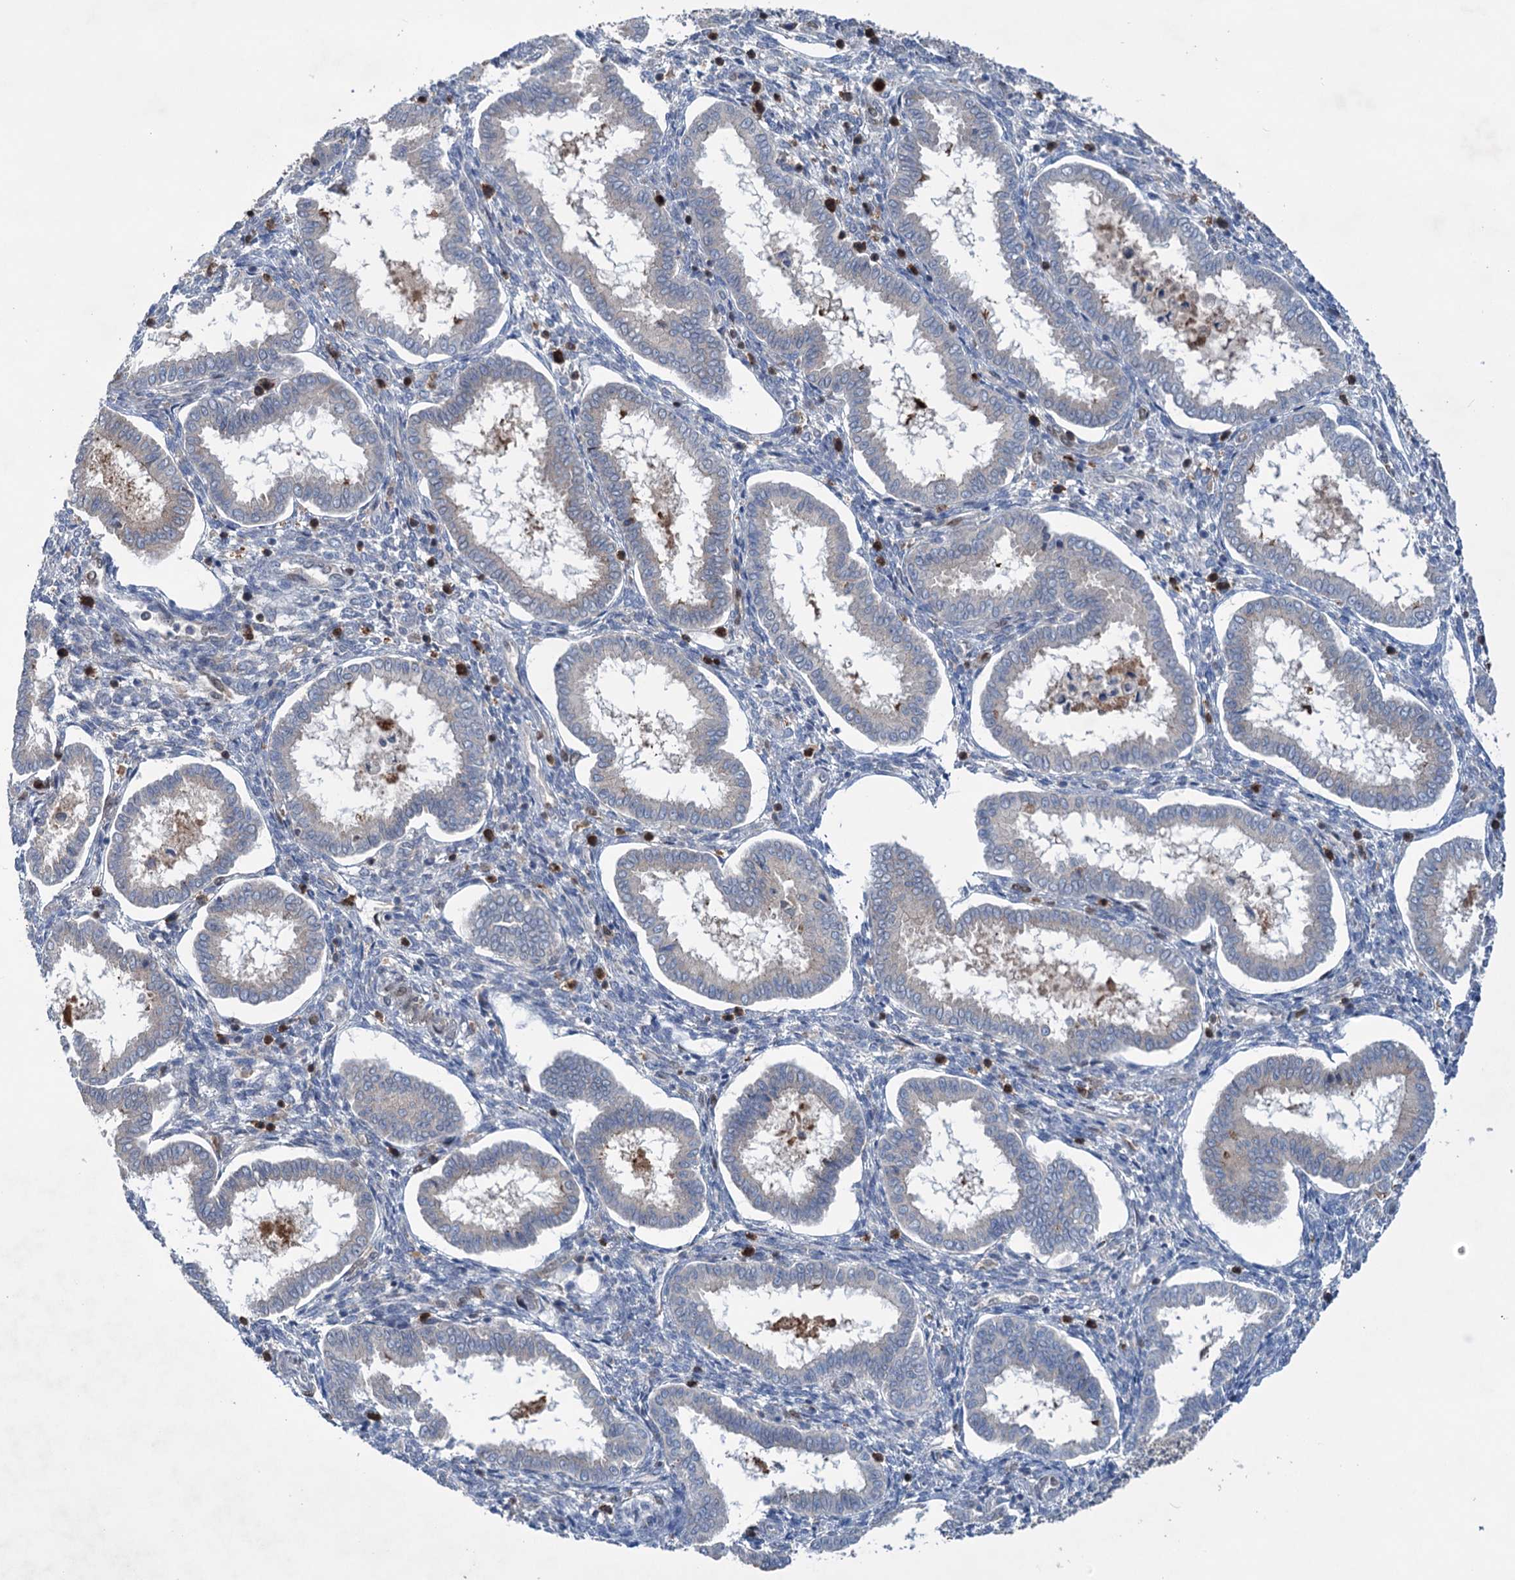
{"staining": {"intensity": "strong", "quantity": "<25%", "location": "cytoplasmic/membranous,nuclear"}, "tissue": "endometrium", "cell_type": "Cells in endometrial stroma", "image_type": "normal", "snomed": [{"axis": "morphology", "description": "Normal tissue, NOS"}, {"axis": "topography", "description": "Endometrium"}], "caption": "About <25% of cells in endometrial stroma in benign endometrium show strong cytoplasmic/membranous,nuclear protein positivity as visualized by brown immunohistochemical staining.", "gene": "NCAPD2", "patient": {"sex": "female", "age": 24}}